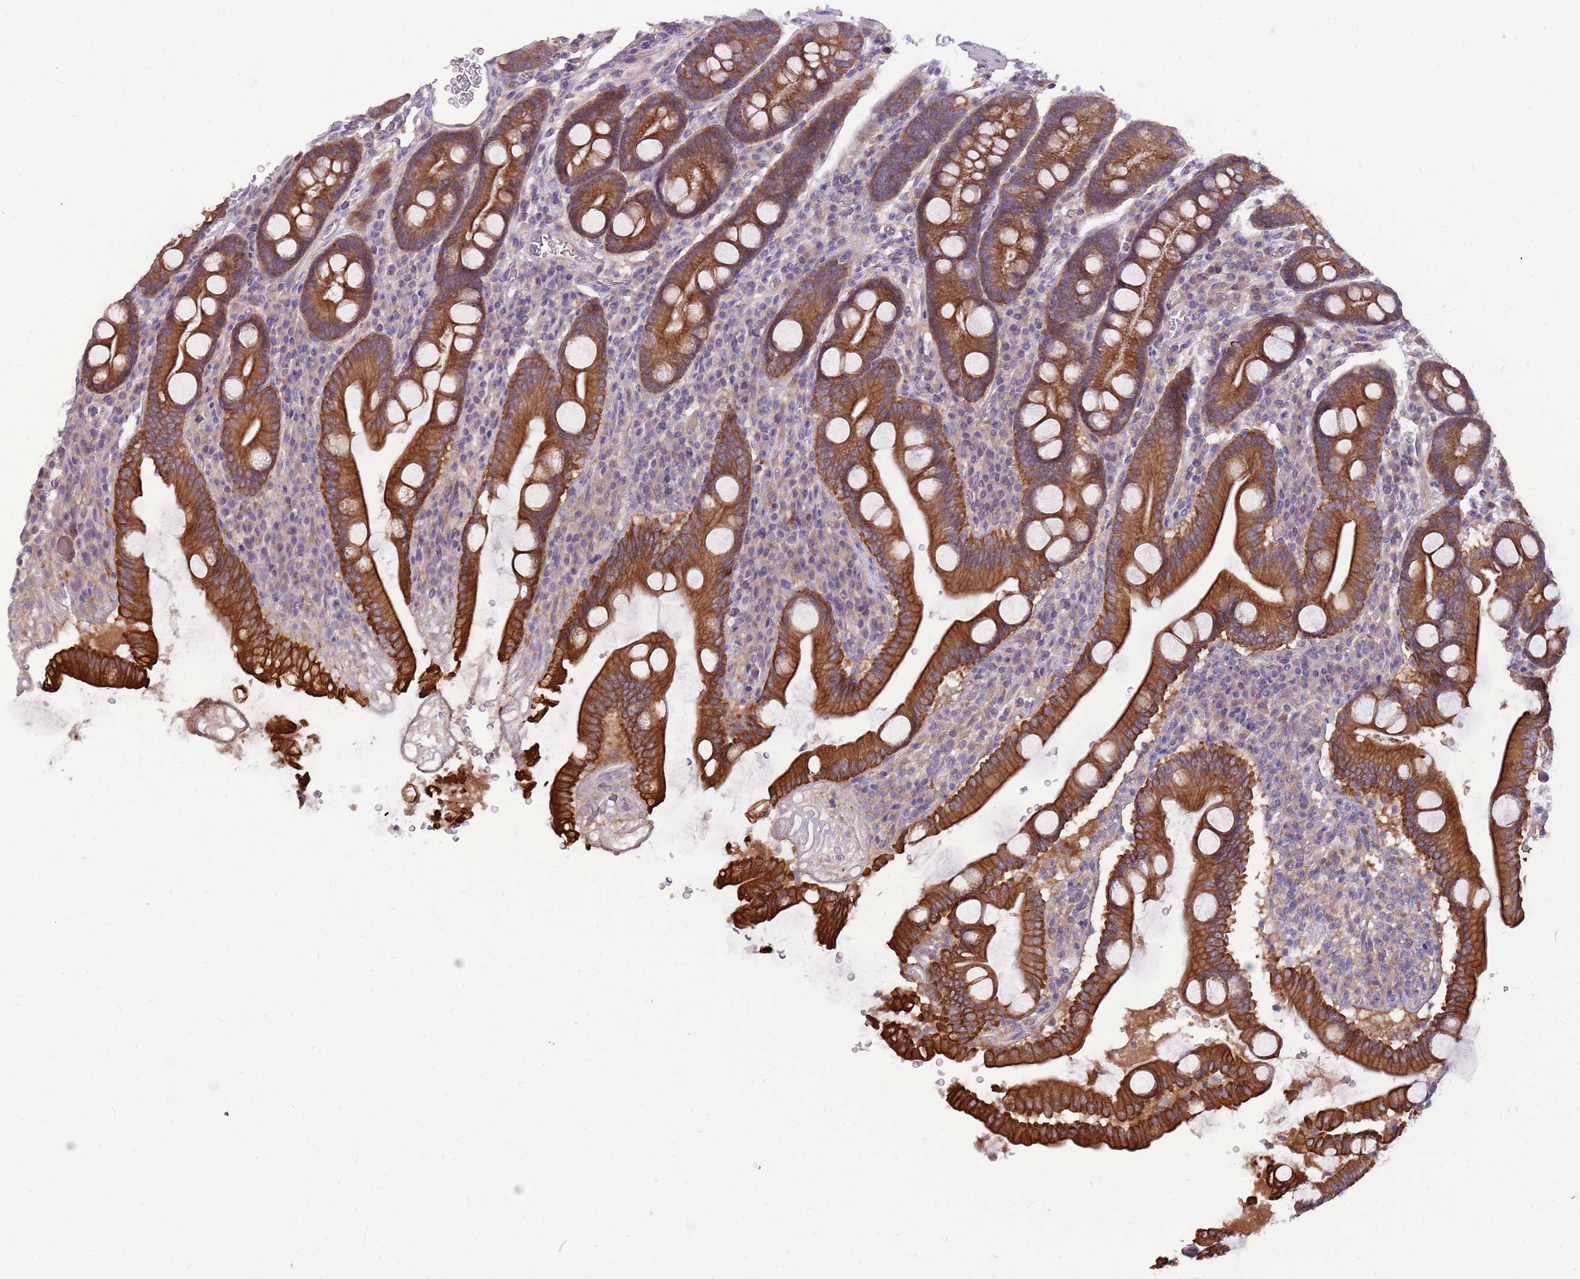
{"staining": {"intensity": "strong", "quantity": ">75%", "location": "cytoplasmic/membranous"}, "tissue": "duodenum", "cell_type": "Glandular cells", "image_type": "normal", "snomed": [{"axis": "morphology", "description": "Normal tissue, NOS"}, {"axis": "topography", "description": "Duodenum"}], "caption": "The immunohistochemical stain highlights strong cytoplasmic/membranous staining in glandular cells of unremarkable duodenum. (brown staining indicates protein expression, while blue staining denotes nuclei).", "gene": "WASHC4", "patient": {"sex": "male", "age": 35}}